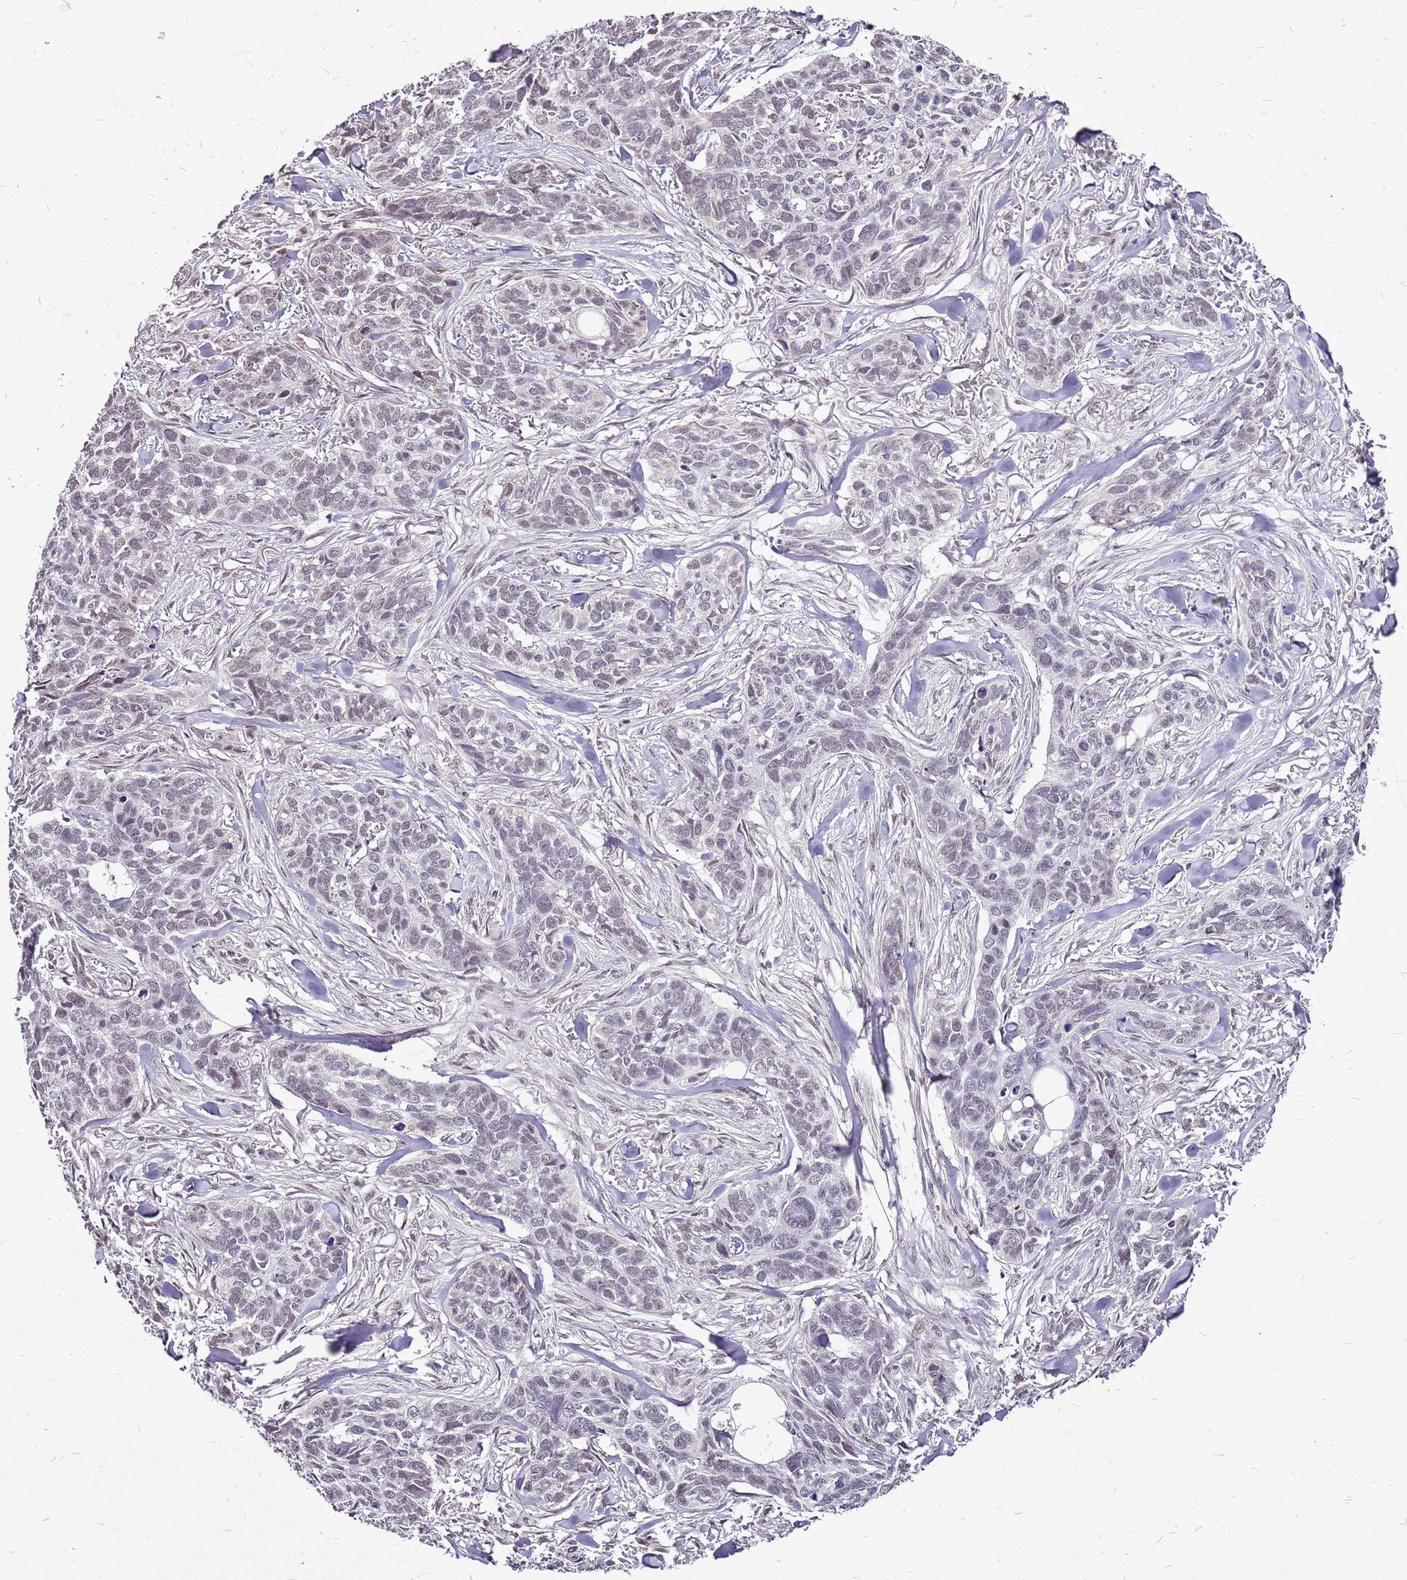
{"staining": {"intensity": "weak", "quantity": "<25%", "location": "nuclear"}, "tissue": "skin cancer", "cell_type": "Tumor cells", "image_type": "cancer", "snomed": [{"axis": "morphology", "description": "Basal cell carcinoma"}, {"axis": "topography", "description": "Skin"}], "caption": "Tumor cells show no significant protein staining in skin basal cell carcinoma.", "gene": "CCDC166", "patient": {"sex": "male", "age": 86}}